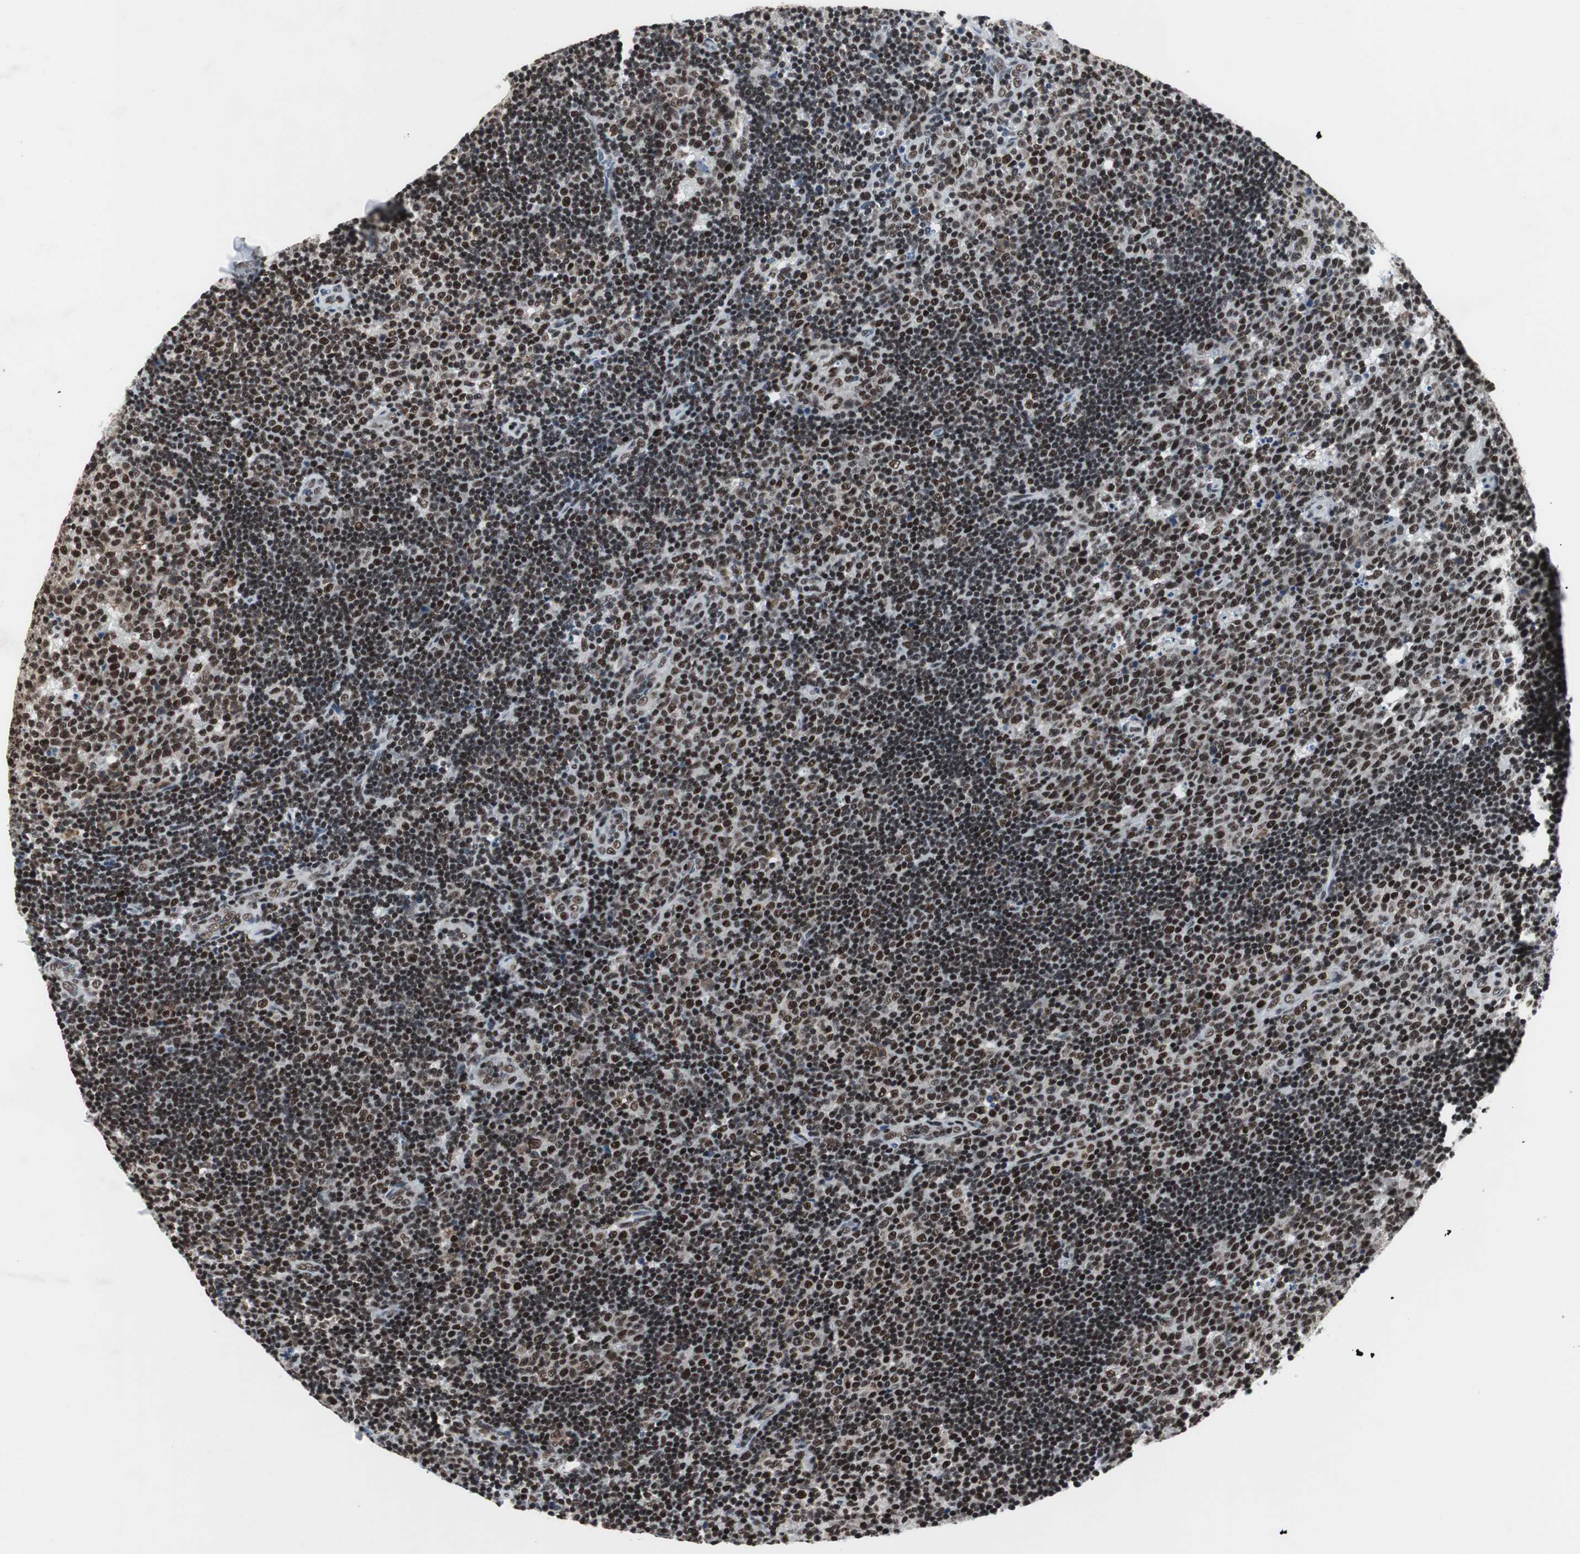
{"staining": {"intensity": "strong", "quantity": ">75%", "location": "nuclear"}, "tissue": "lymph node", "cell_type": "Germinal center cells", "image_type": "normal", "snomed": [{"axis": "morphology", "description": "Normal tissue, NOS"}, {"axis": "topography", "description": "Lymph node"}, {"axis": "topography", "description": "Salivary gland"}], "caption": "DAB immunohistochemical staining of unremarkable human lymph node demonstrates strong nuclear protein expression in approximately >75% of germinal center cells.", "gene": "RAD9A", "patient": {"sex": "male", "age": 8}}